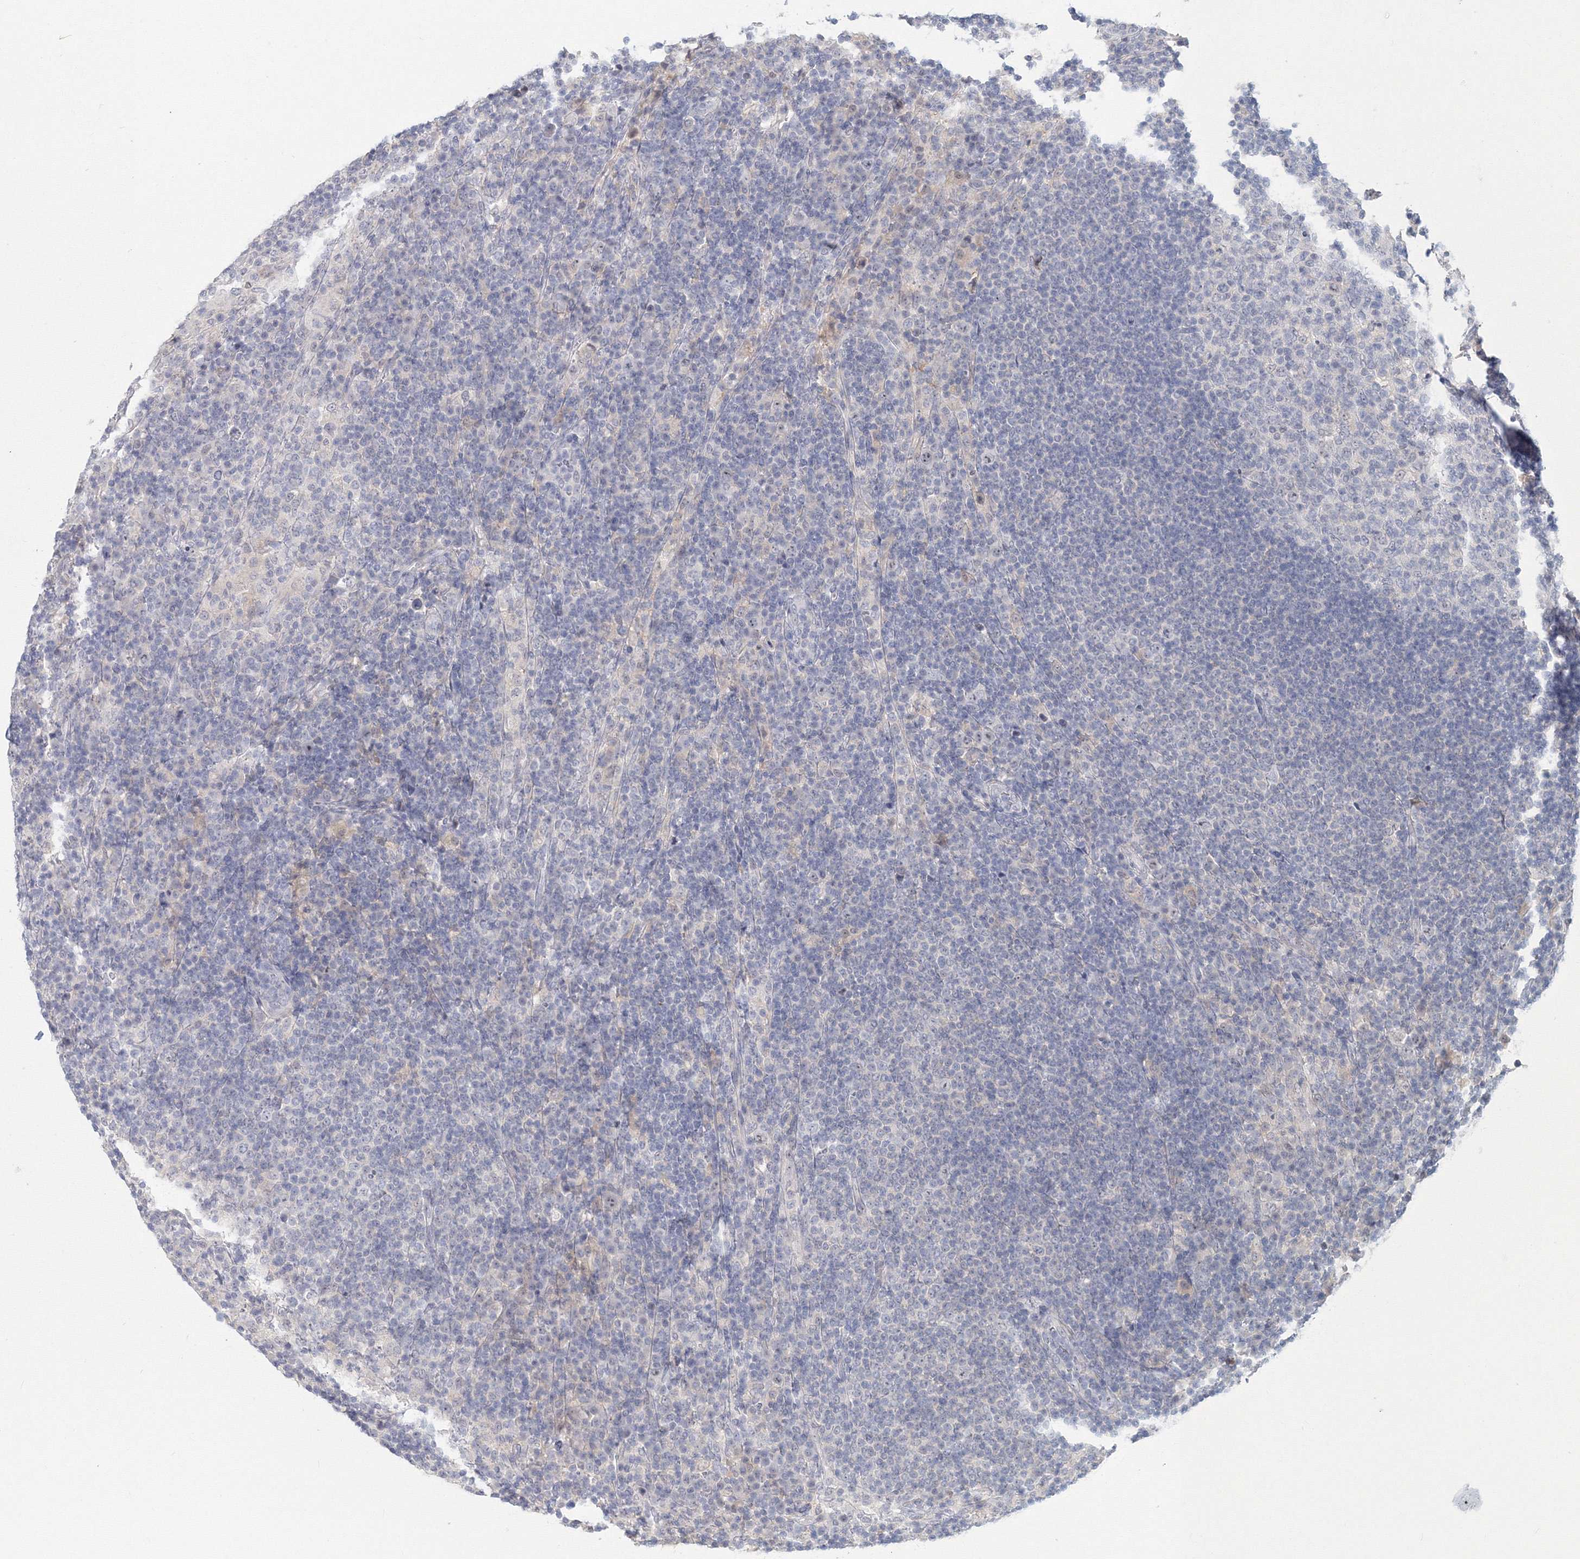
{"staining": {"intensity": "negative", "quantity": "none", "location": "none"}, "tissue": "lymph node", "cell_type": "Germinal center cells", "image_type": "normal", "snomed": [{"axis": "morphology", "description": "Normal tissue, NOS"}, {"axis": "topography", "description": "Lymph node"}], "caption": "DAB immunohistochemical staining of unremarkable lymph node displays no significant expression in germinal center cells.", "gene": "VSIG1", "patient": {"sex": "female", "age": 53}}